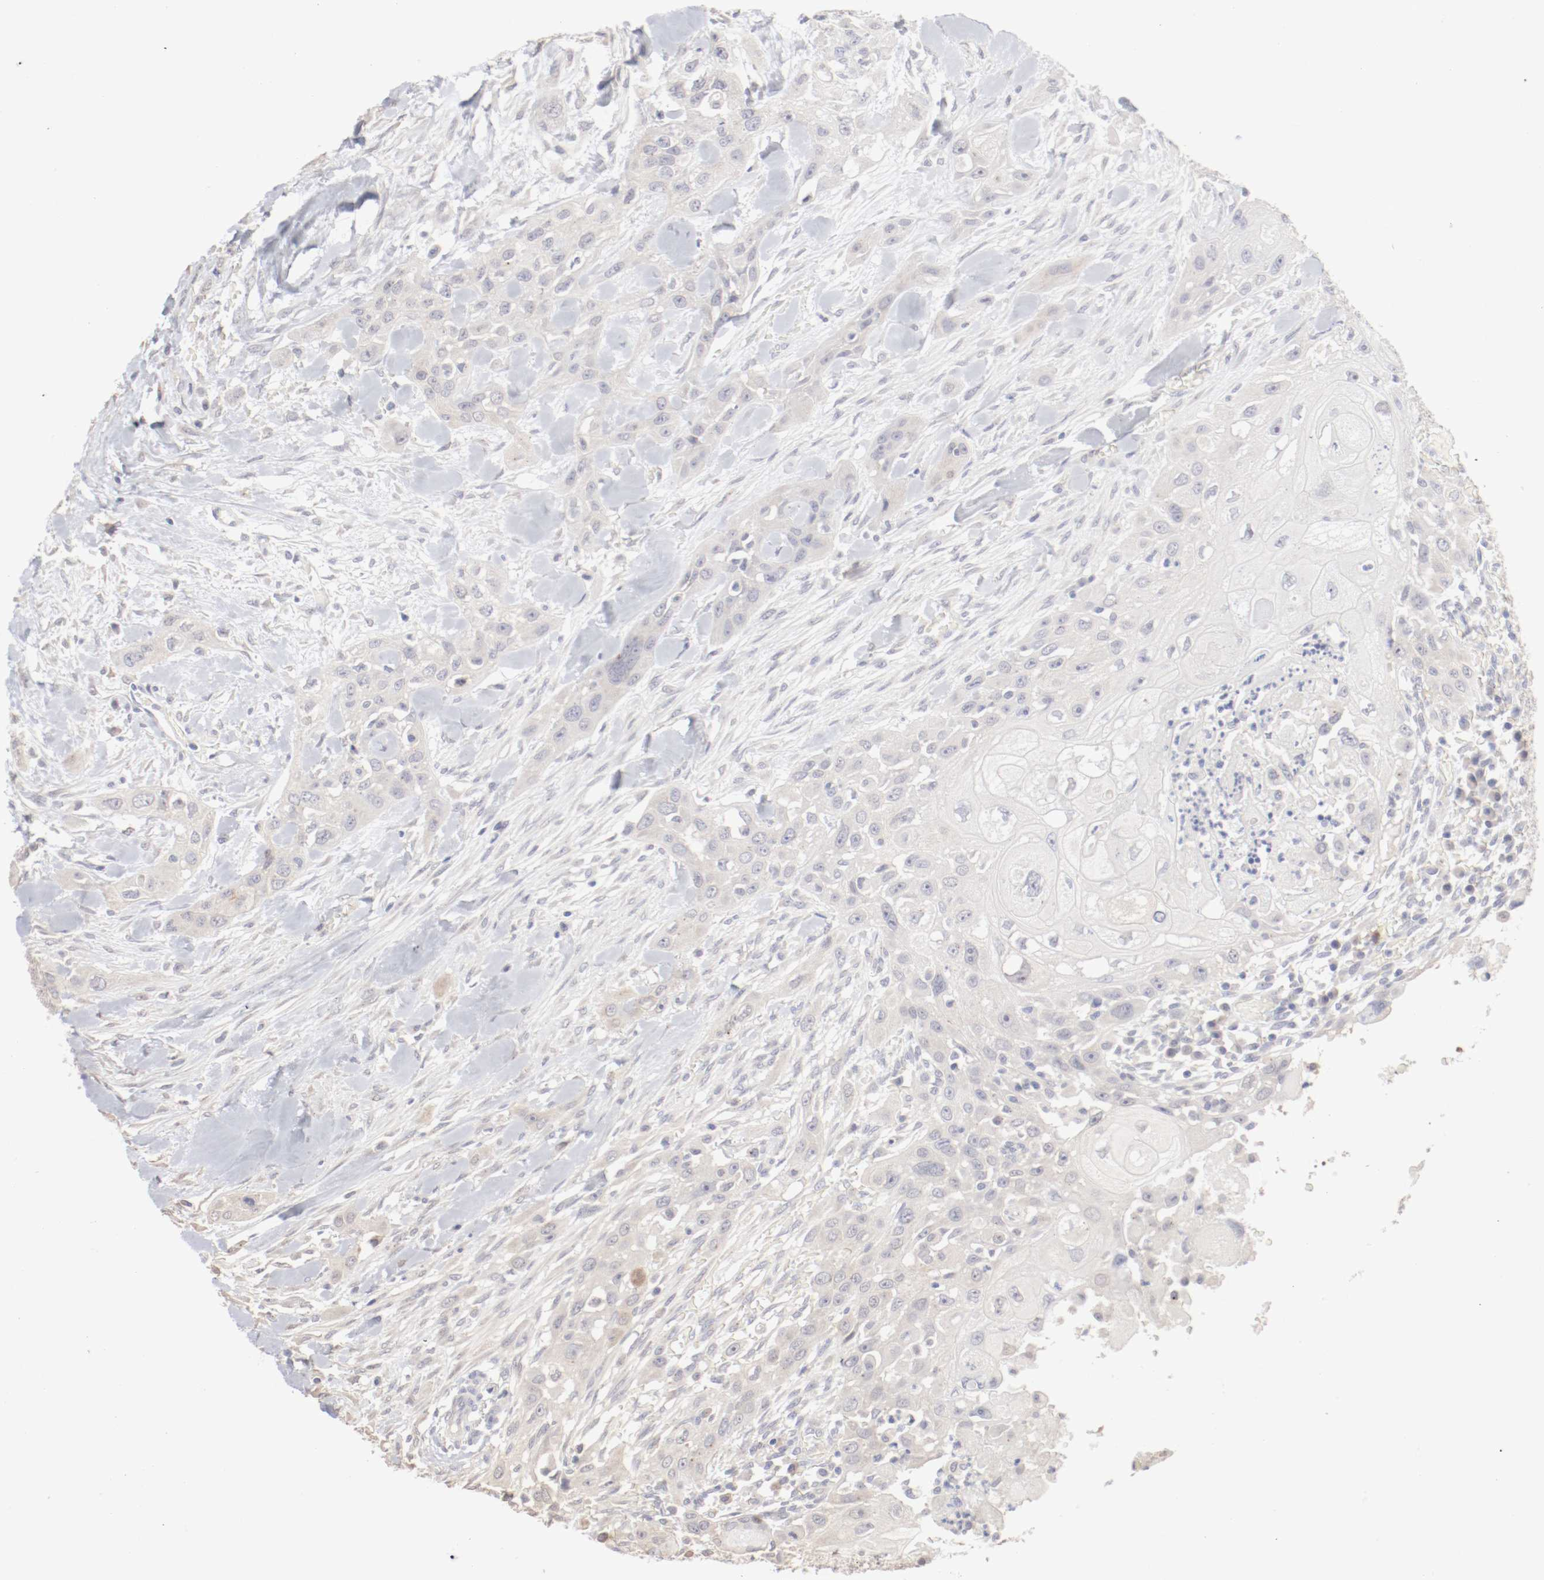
{"staining": {"intensity": "weak", "quantity": ">75%", "location": "cytoplasmic/membranous"}, "tissue": "head and neck cancer", "cell_type": "Tumor cells", "image_type": "cancer", "snomed": [{"axis": "morphology", "description": "Neoplasm, malignant, NOS"}, {"axis": "topography", "description": "Salivary gland"}, {"axis": "topography", "description": "Head-Neck"}], "caption": "Human head and neck cancer (malignant neoplasm) stained with a protein marker displays weak staining in tumor cells.", "gene": "DNAL4", "patient": {"sex": "male", "age": 43}}